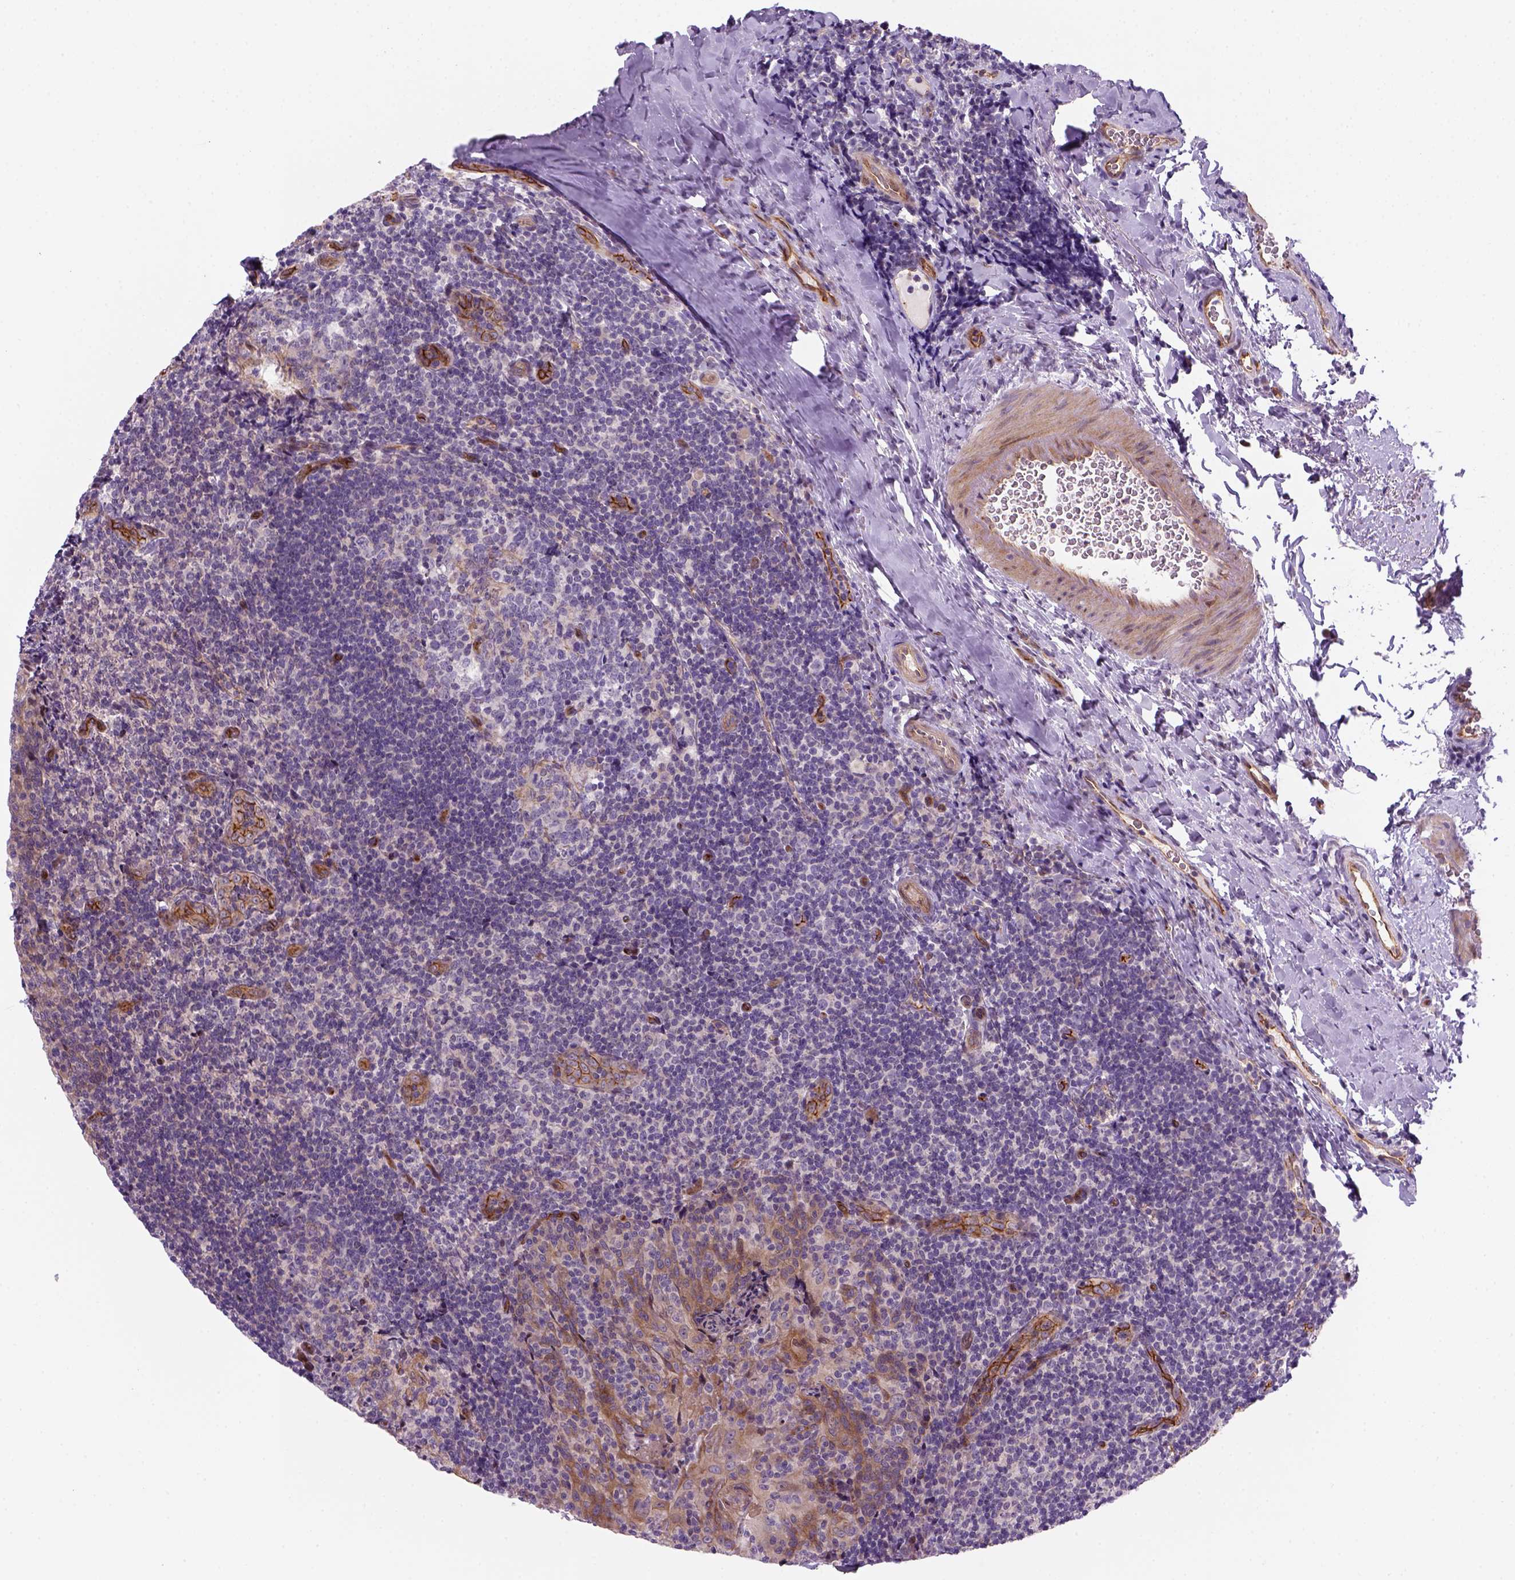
{"staining": {"intensity": "negative", "quantity": "none", "location": "none"}, "tissue": "tonsil", "cell_type": "Germinal center cells", "image_type": "normal", "snomed": [{"axis": "morphology", "description": "Normal tissue, NOS"}, {"axis": "topography", "description": "Tonsil"}], "caption": "The immunohistochemistry micrograph has no significant positivity in germinal center cells of tonsil. (IHC, brightfield microscopy, high magnification).", "gene": "VSTM5", "patient": {"sex": "male", "age": 17}}